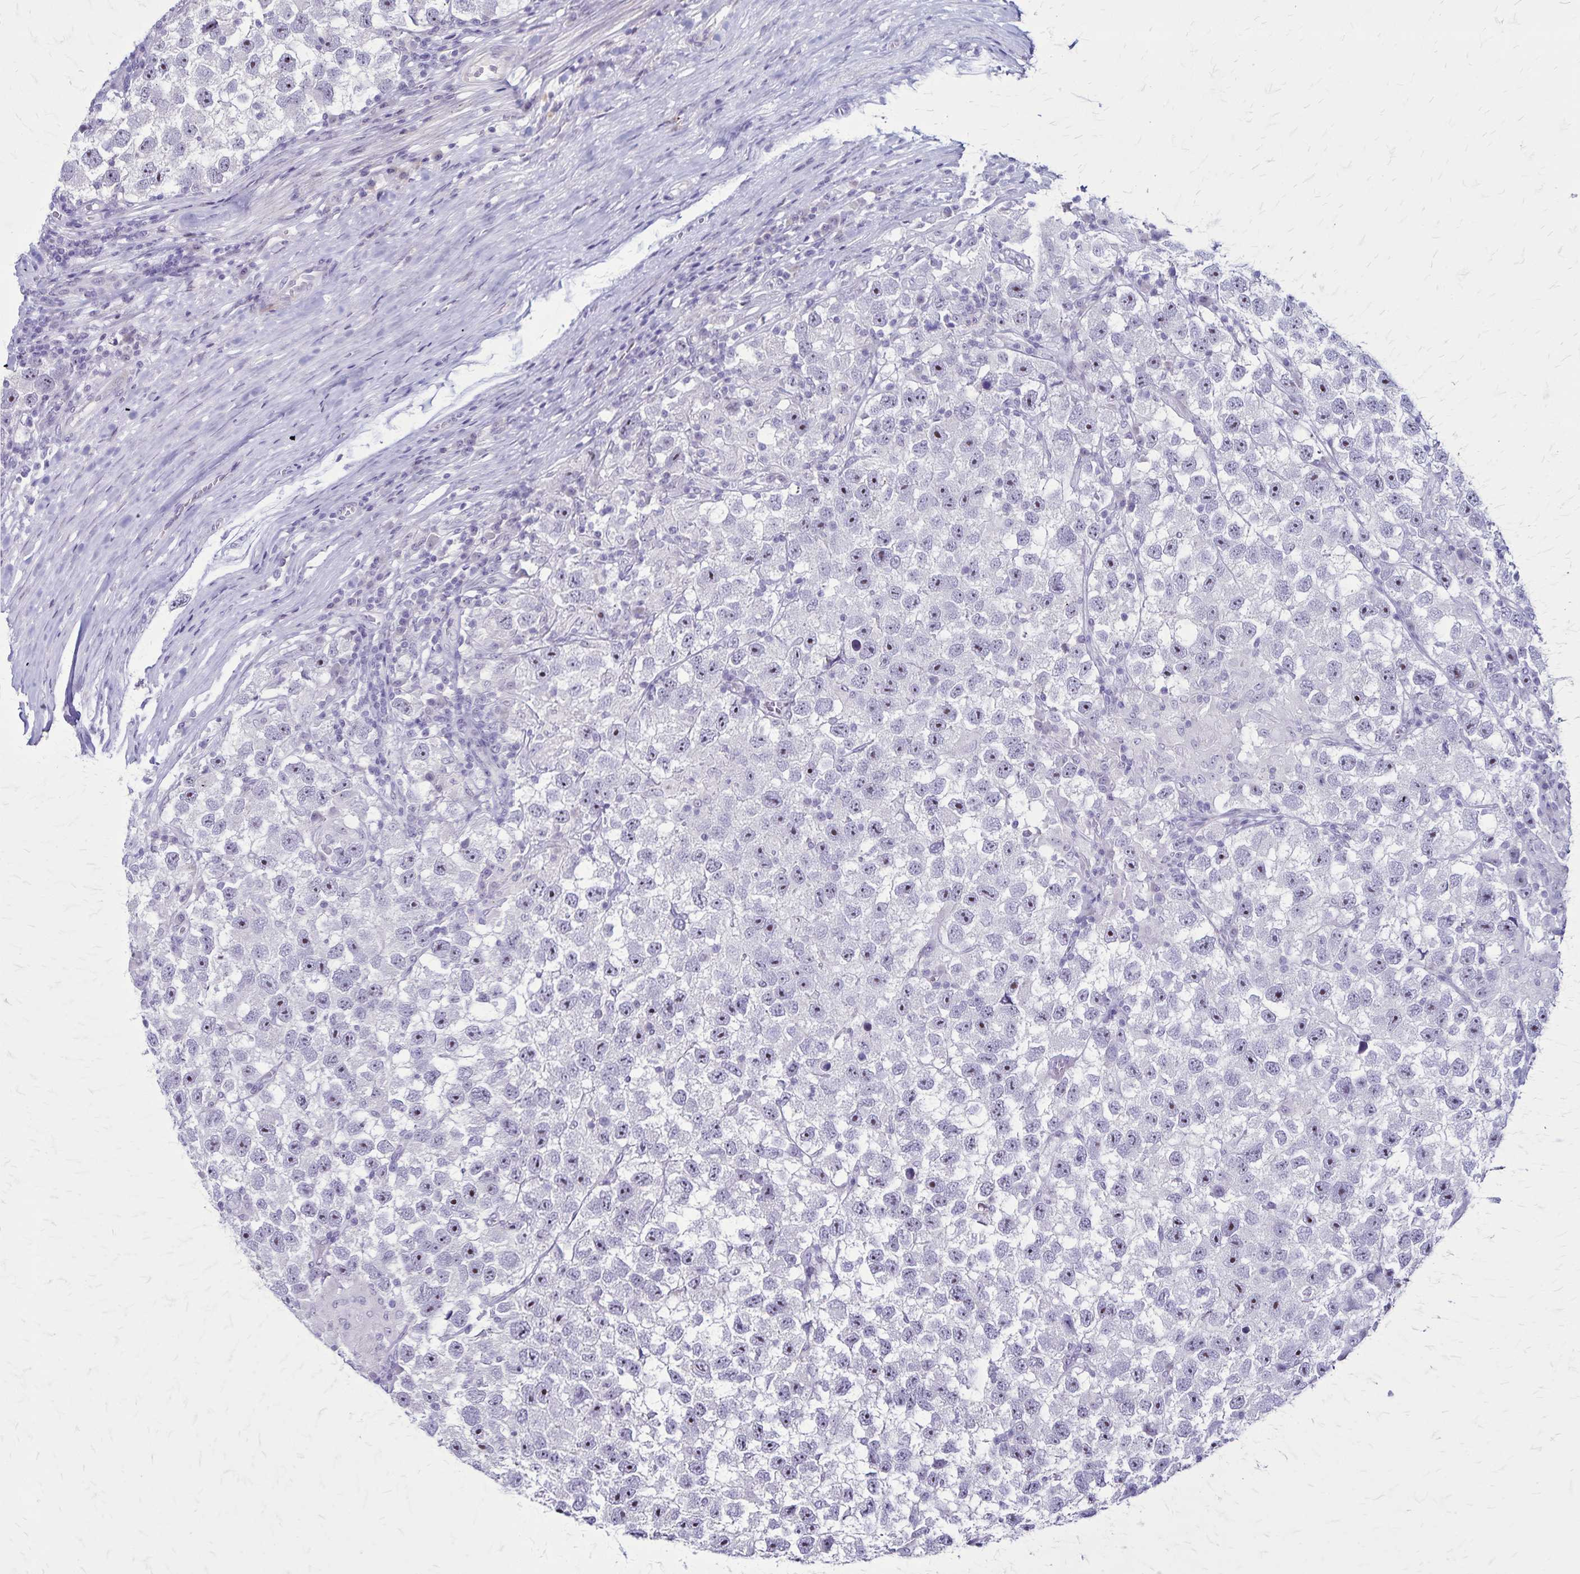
{"staining": {"intensity": "weak", "quantity": "25%-75%", "location": "nuclear"}, "tissue": "testis cancer", "cell_type": "Tumor cells", "image_type": "cancer", "snomed": [{"axis": "morphology", "description": "Seminoma, NOS"}, {"axis": "topography", "description": "Testis"}], "caption": "The photomicrograph shows immunohistochemical staining of seminoma (testis). There is weak nuclear positivity is seen in approximately 25%-75% of tumor cells. Immunohistochemistry stains the protein of interest in brown and the nuclei are stained blue.", "gene": "OR51B5", "patient": {"sex": "male", "age": 26}}